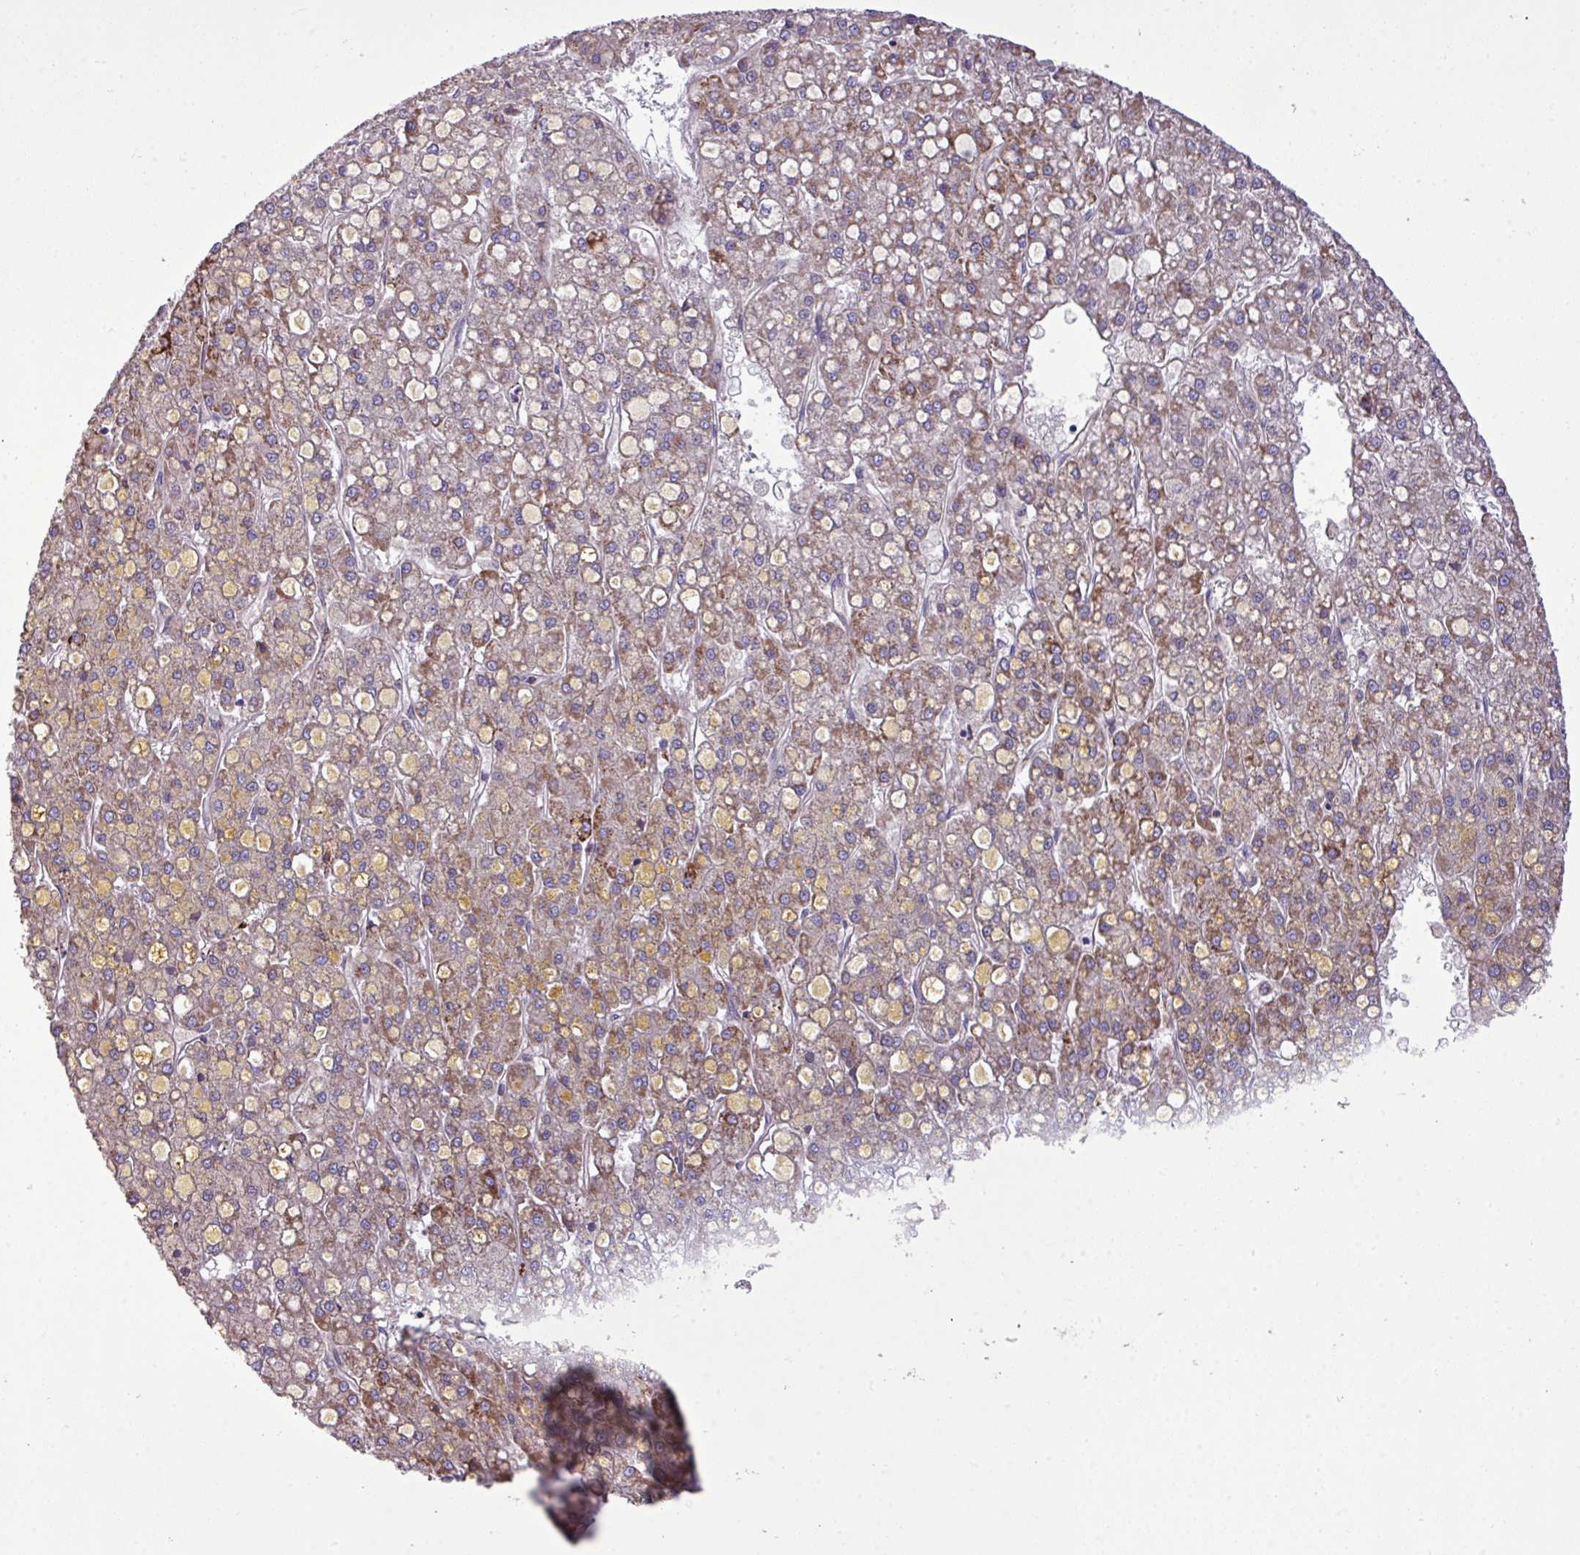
{"staining": {"intensity": "moderate", "quantity": "25%-75%", "location": "cytoplasmic/membranous"}, "tissue": "liver cancer", "cell_type": "Tumor cells", "image_type": "cancer", "snomed": [{"axis": "morphology", "description": "Carcinoma, Hepatocellular, NOS"}, {"axis": "topography", "description": "Liver"}], "caption": "This photomicrograph shows liver cancer (hepatocellular carcinoma) stained with immunohistochemistry (IHC) to label a protein in brown. The cytoplasmic/membranous of tumor cells show moderate positivity for the protein. Nuclei are counter-stained blue.", "gene": "SGPP1", "patient": {"sex": "male", "age": 67}}